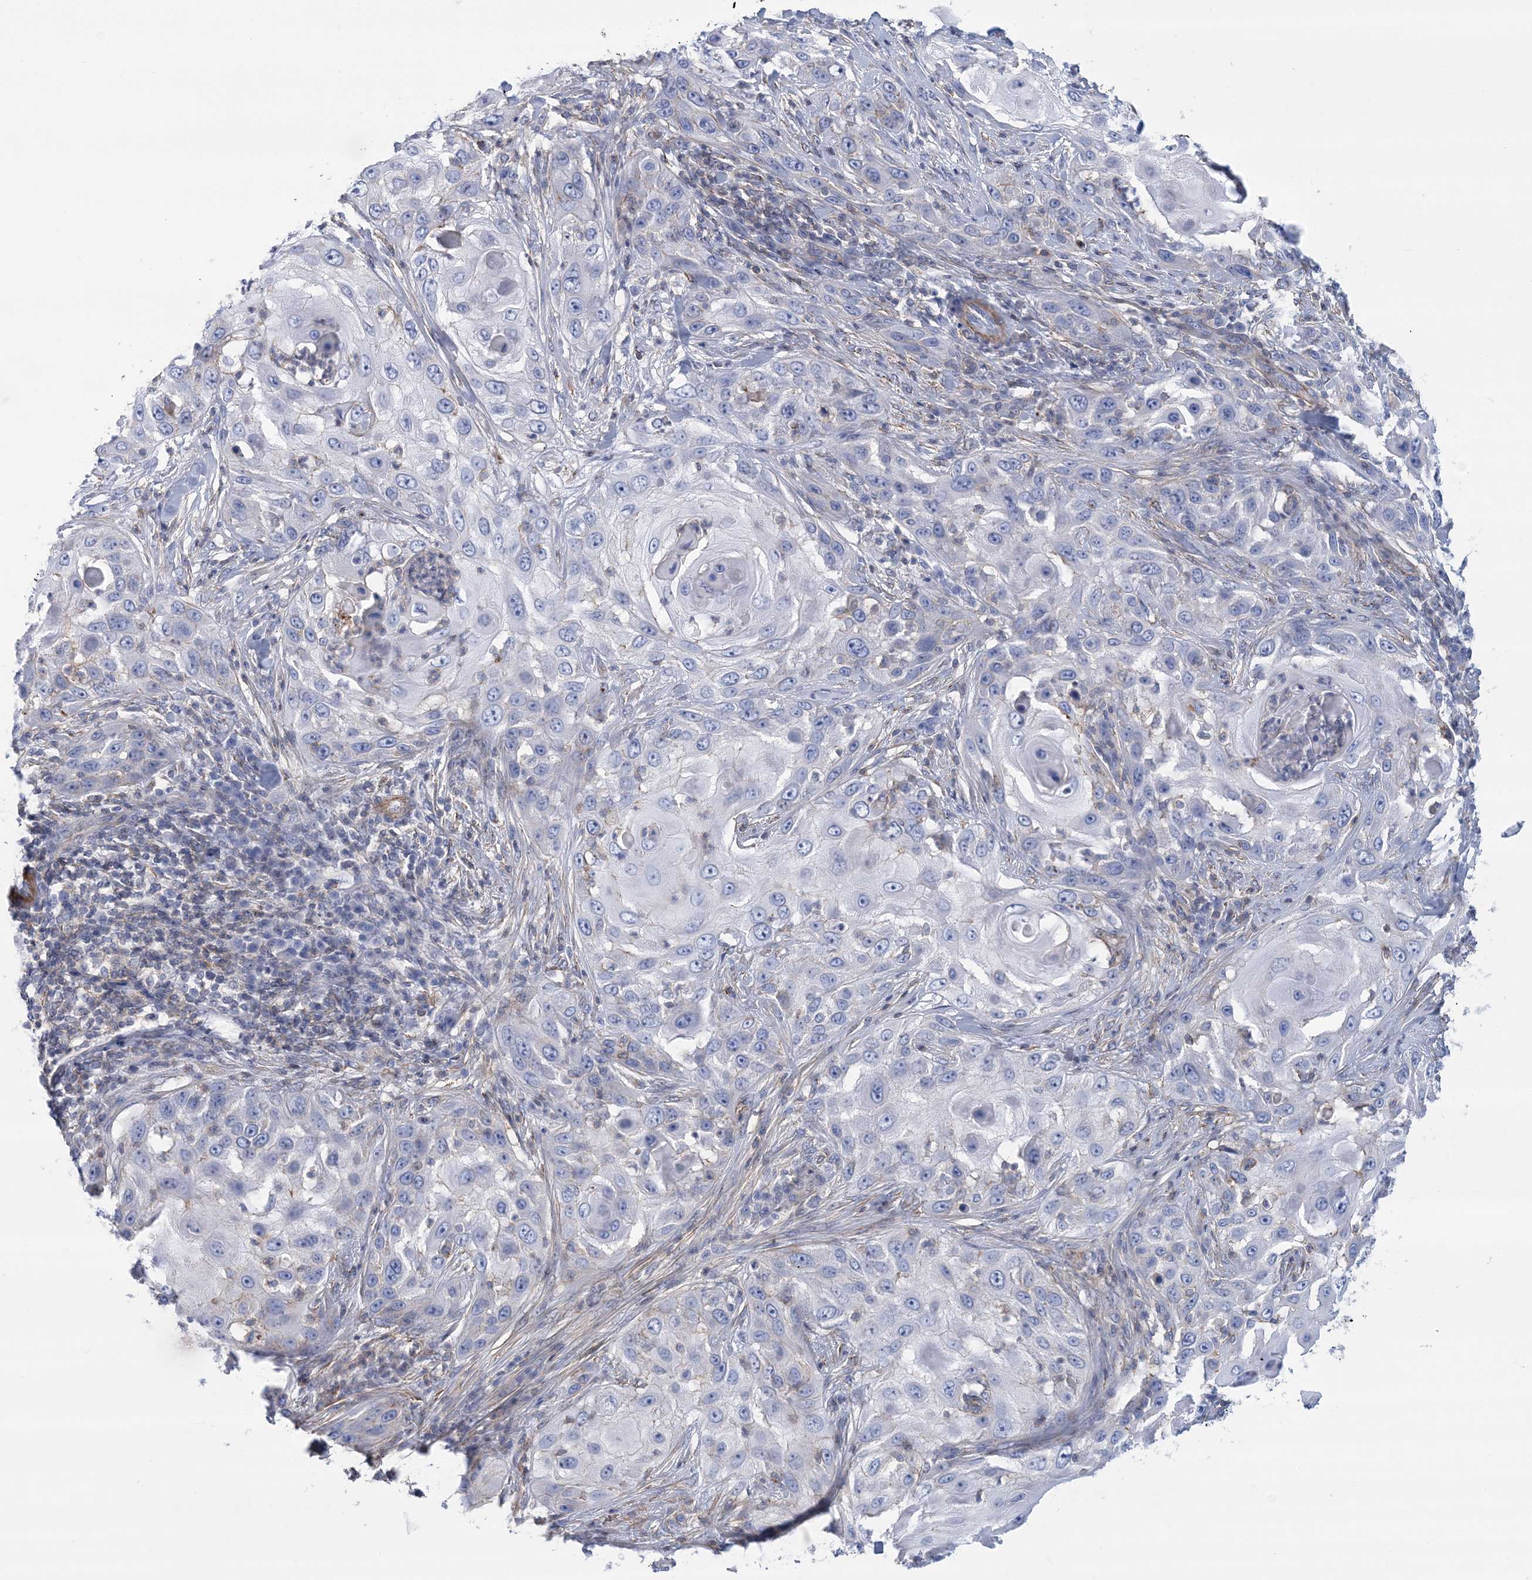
{"staining": {"intensity": "negative", "quantity": "none", "location": "none"}, "tissue": "skin cancer", "cell_type": "Tumor cells", "image_type": "cancer", "snomed": [{"axis": "morphology", "description": "Squamous cell carcinoma, NOS"}, {"axis": "topography", "description": "Skin"}], "caption": "DAB immunohistochemical staining of human squamous cell carcinoma (skin) reveals no significant expression in tumor cells.", "gene": "C11orf21", "patient": {"sex": "female", "age": 44}}